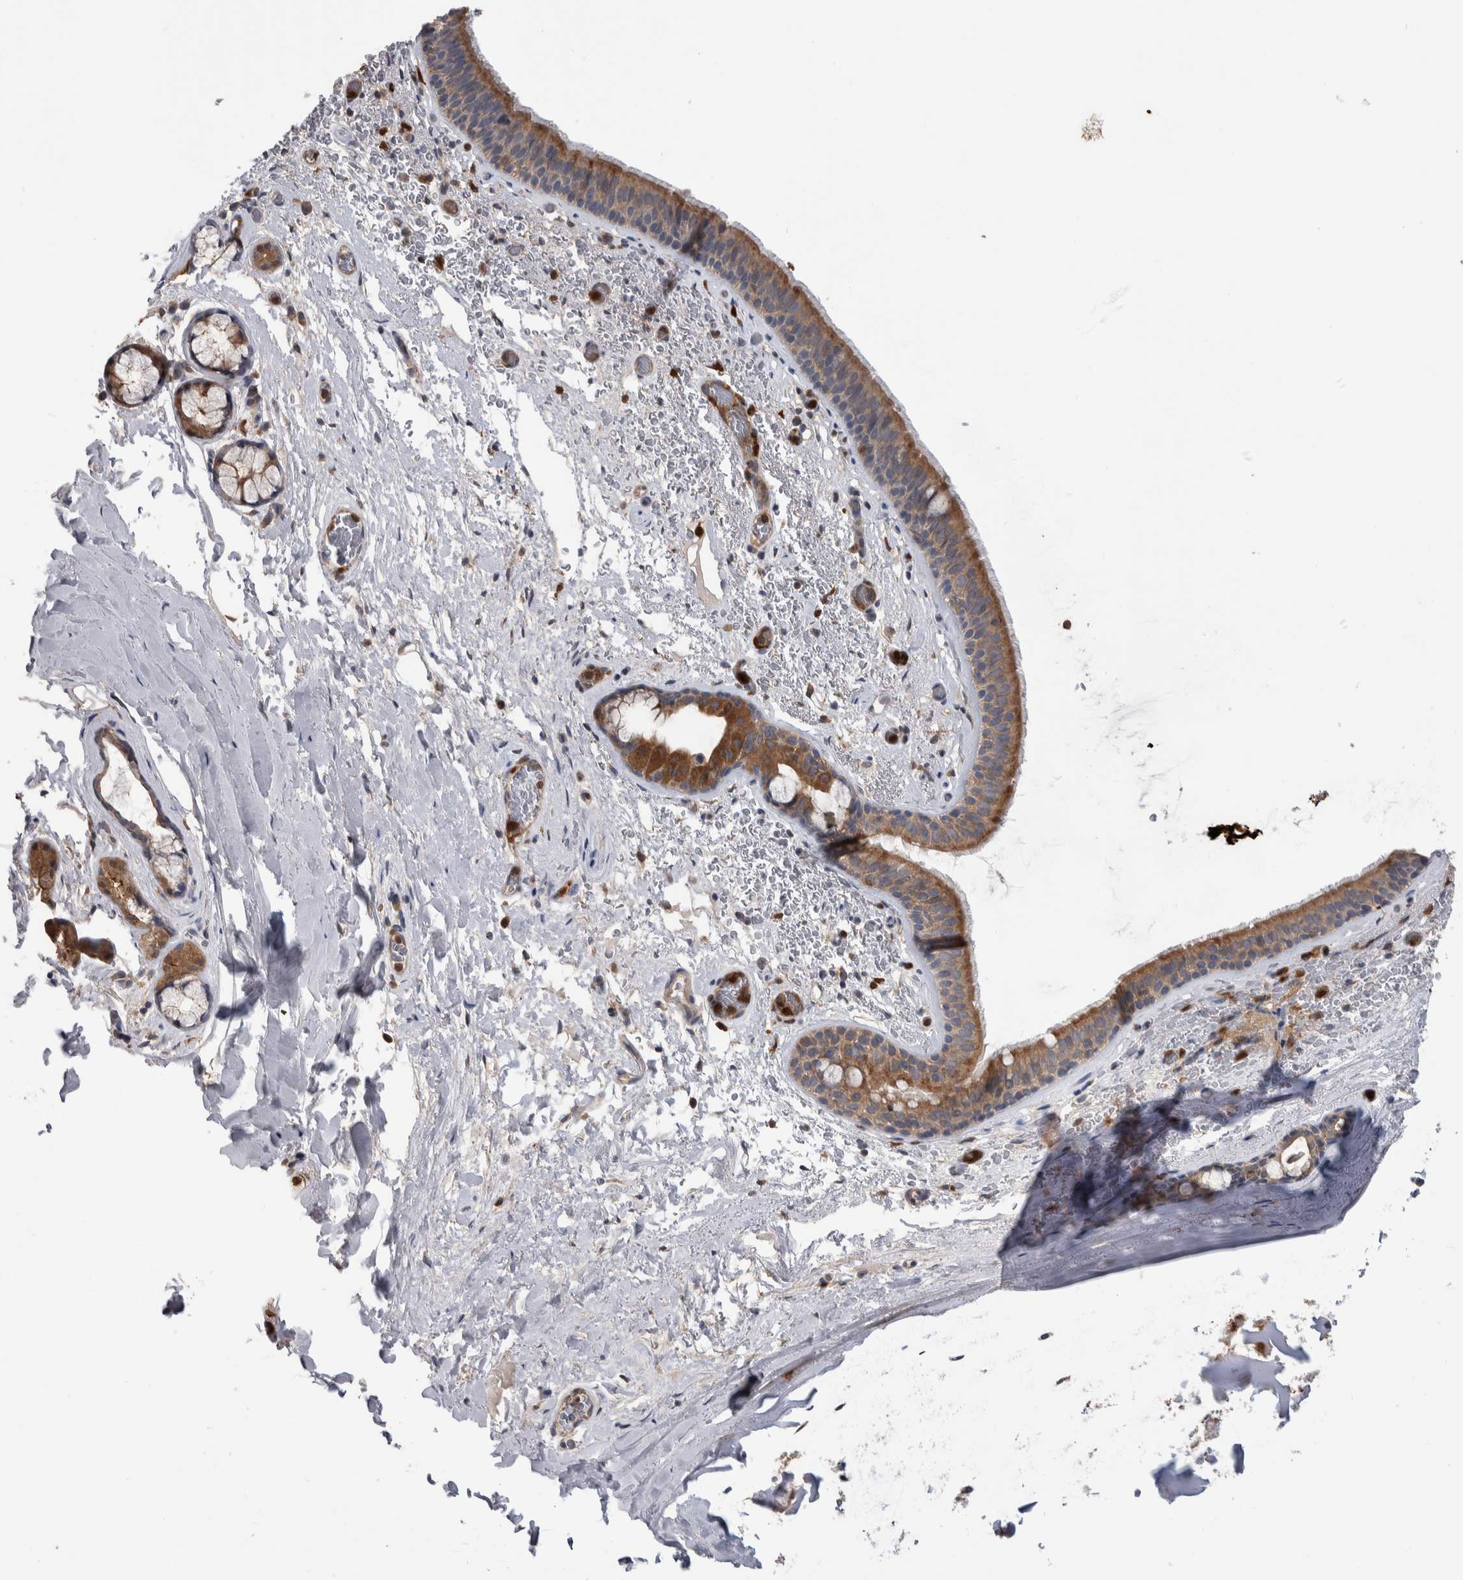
{"staining": {"intensity": "weak", "quantity": ">75%", "location": "cytoplasmic/membranous"}, "tissue": "bronchus", "cell_type": "Respiratory epithelial cells", "image_type": "normal", "snomed": [{"axis": "morphology", "description": "Normal tissue, NOS"}, {"axis": "topography", "description": "Cartilage tissue"}], "caption": "Brown immunohistochemical staining in benign bronchus displays weak cytoplasmic/membranous staining in about >75% of respiratory epithelial cells.", "gene": "SDCBP", "patient": {"sex": "female", "age": 63}}